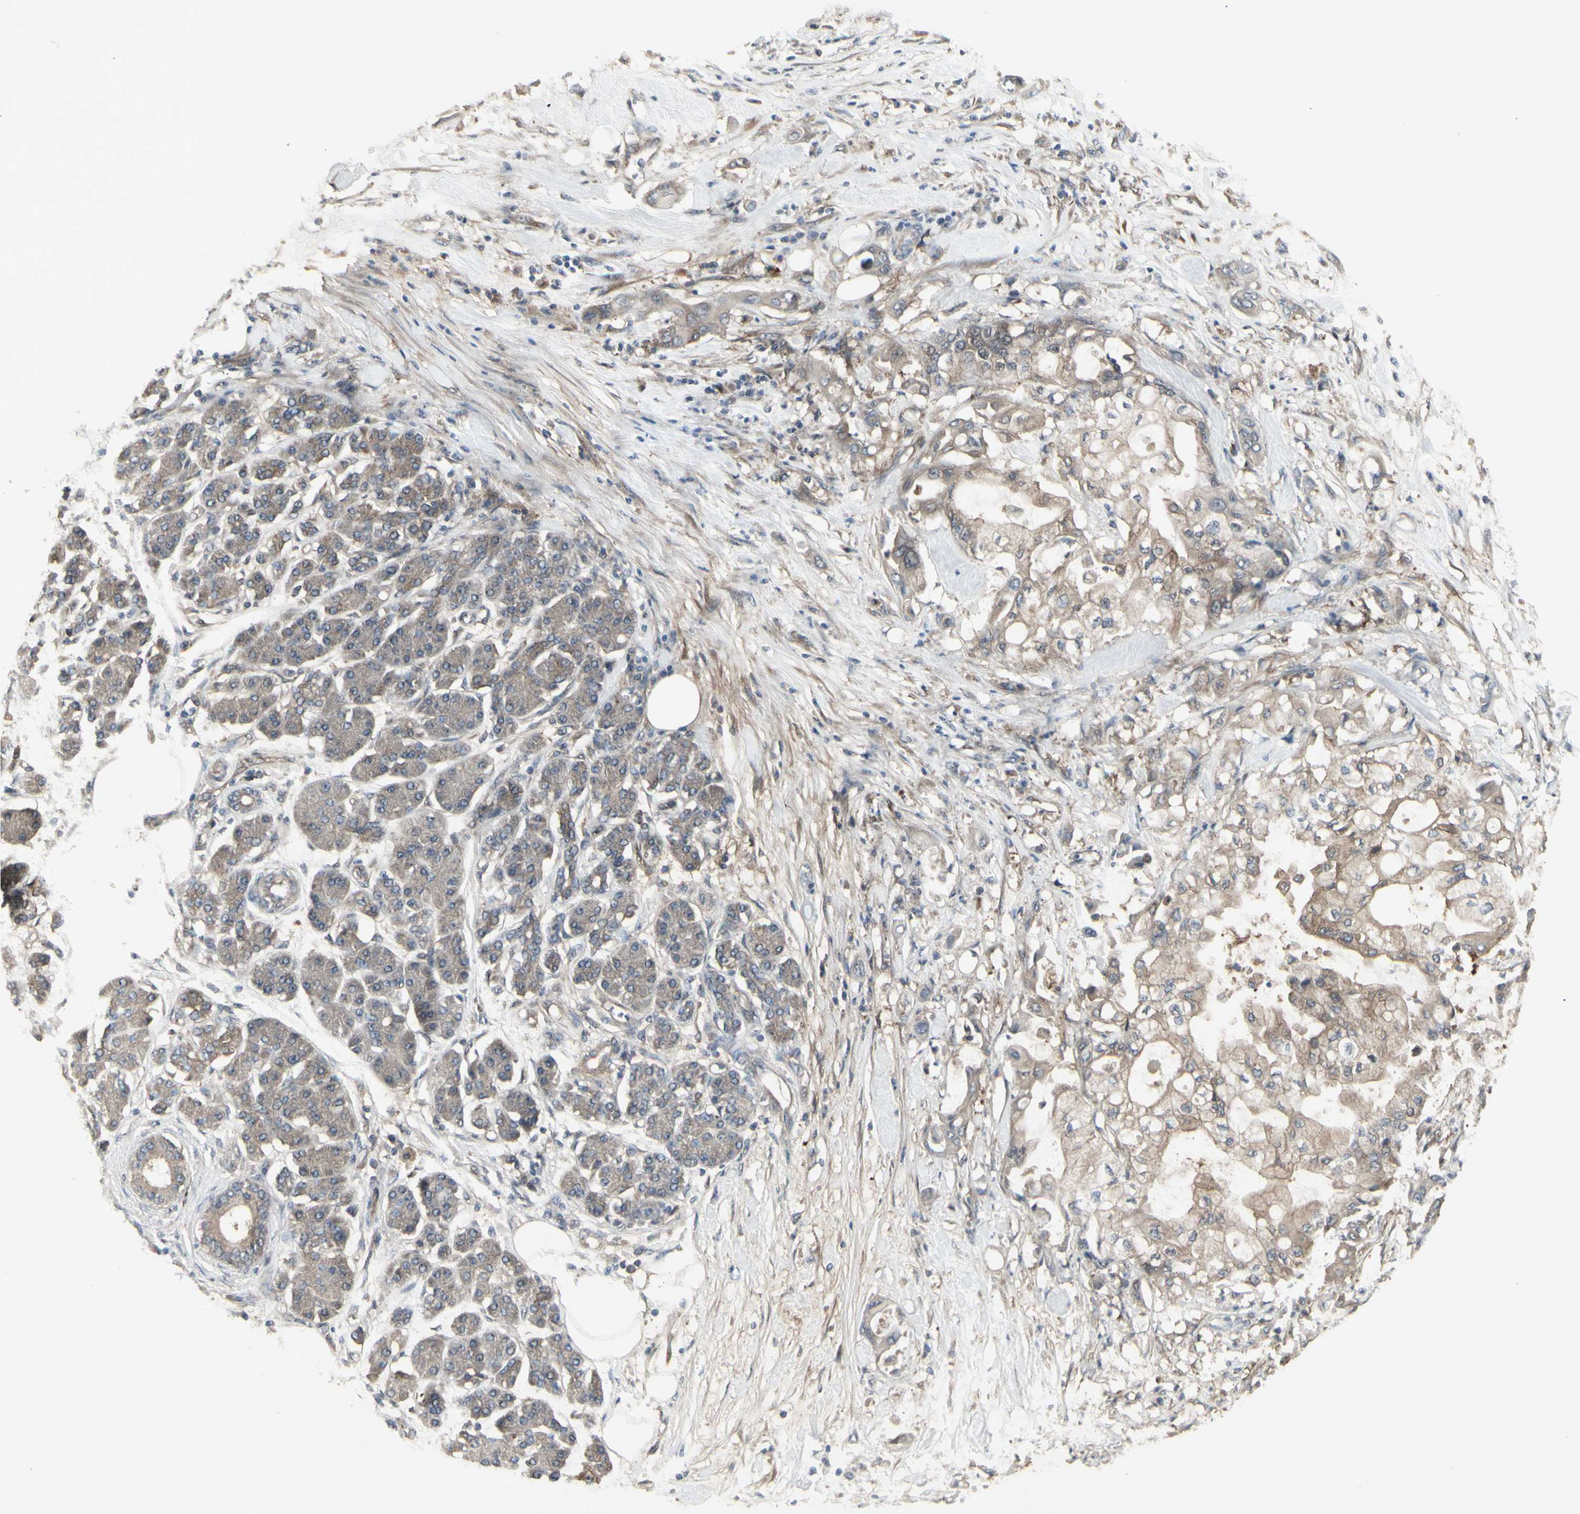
{"staining": {"intensity": "moderate", "quantity": ">75%", "location": "cytoplasmic/membranous"}, "tissue": "pancreatic cancer", "cell_type": "Tumor cells", "image_type": "cancer", "snomed": [{"axis": "morphology", "description": "Adenocarcinoma, NOS"}, {"axis": "morphology", "description": "Adenocarcinoma, metastatic, NOS"}, {"axis": "topography", "description": "Lymph node"}, {"axis": "topography", "description": "Pancreas"}, {"axis": "topography", "description": "Duodenum"}], "caption": "Brown immunohistochemical staining in adenocarcinoma (pancreatic) exhibits moderate cytoplasmic/membranous positivity in about >75% of tumor cells.", "gene": "CHURC1-FNTB", "patient": {"sex": "female", "age": 64}}